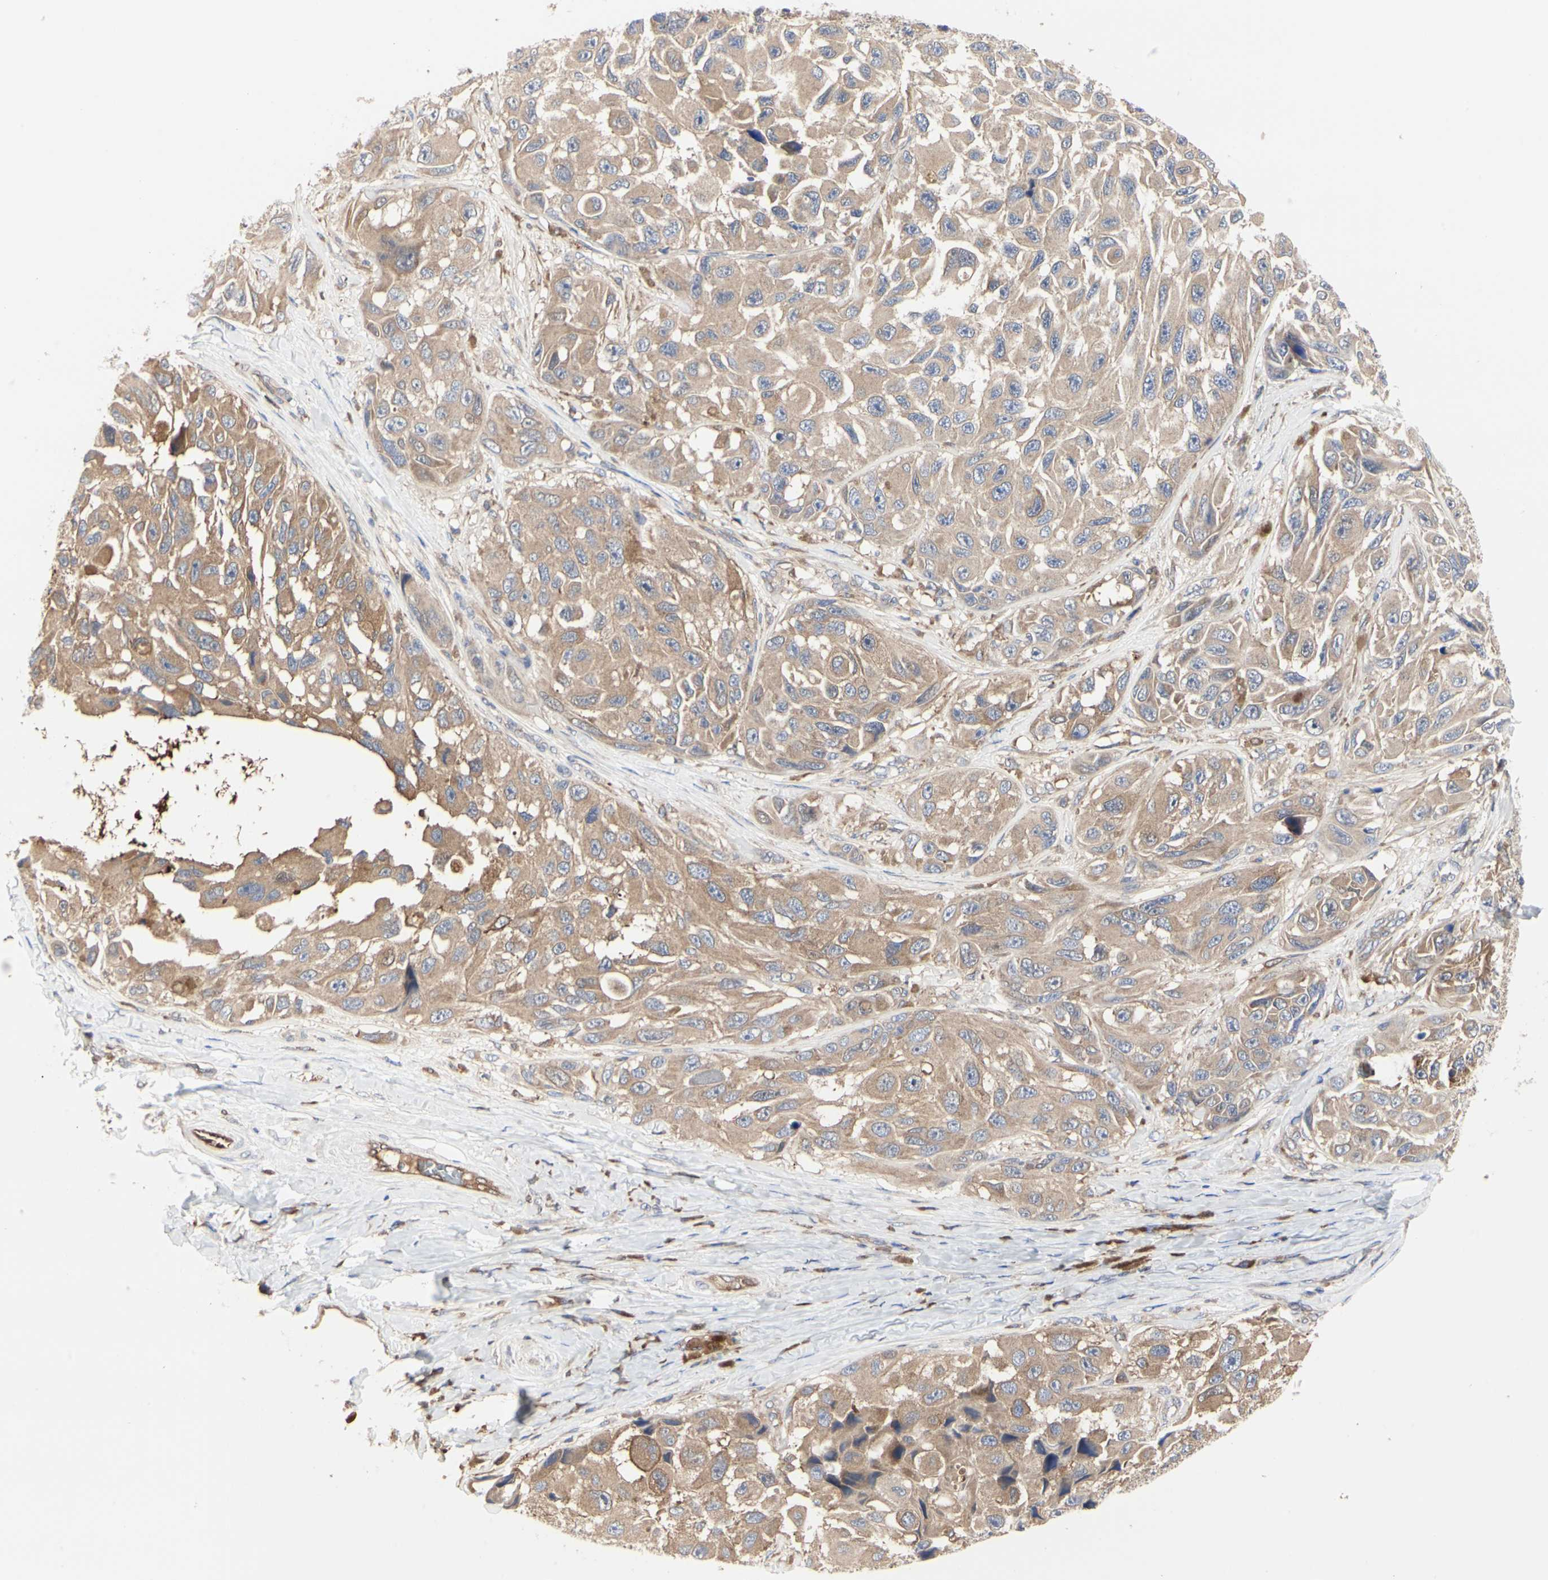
{"staining": {"intensity": "moderate", "quantity": ">75%", "location": "cytoplasmic/membranous"}, "tissue": "melanoma", "cell_type": "Tumor cells", "image_type": "cancer", "snomed": [{"axis": "morphology", "description": "Malignant melanoma, NOS"}, {"axis": "topography", "description": "Skin"}], "caption": "This photomicrograph reveals immunohistochemistry staining of human melanoma, with medium moderate cytoplasmic/membranous positivity in about >75% of tumor cells.", "gene": "C3orf52", "patient": {"sex": "female", "age": 73}}